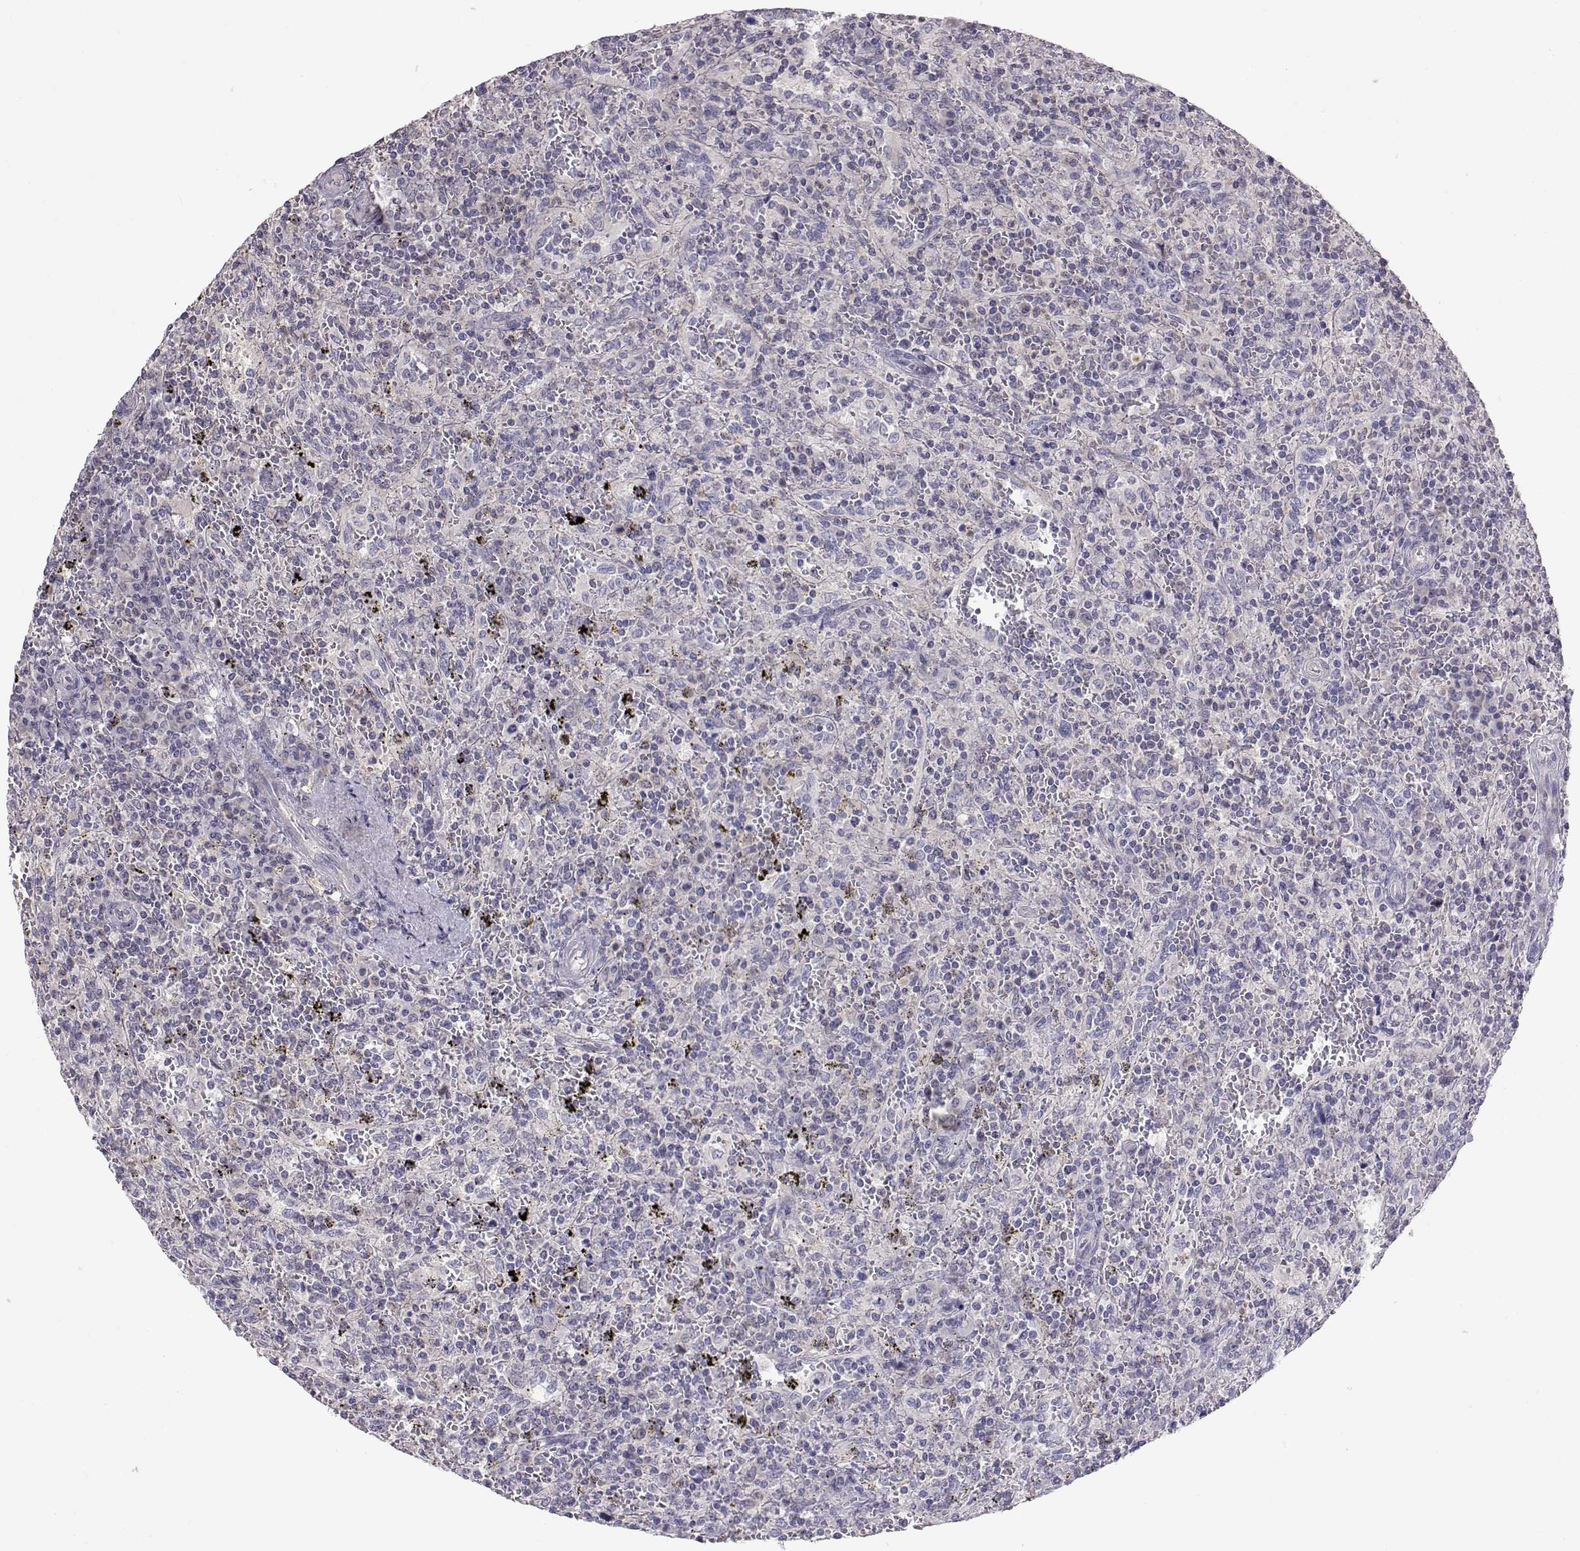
{"staining": {"intensity": "negative", "quantity": "none", "location": "none"}, "tissue": "lymphoma", "cell_type": "Tumor cells", "image_type": "cancer", "snomed": [{"axis": "morphology", "description": "Malignant lymphoma, non-Hodgkin's type, Low grade"}, {"axis": "topography", "description": "Spleen"}], "caption": "A high-resolution image shows immunohistochemistry (IHC) staining of low-grade malignant lymphoma, non-Hodgkin's type, which reveals no significant expression in tumor cells.", "gene": "NCAM2", "patient": {"sex": "male", "age": 62}}